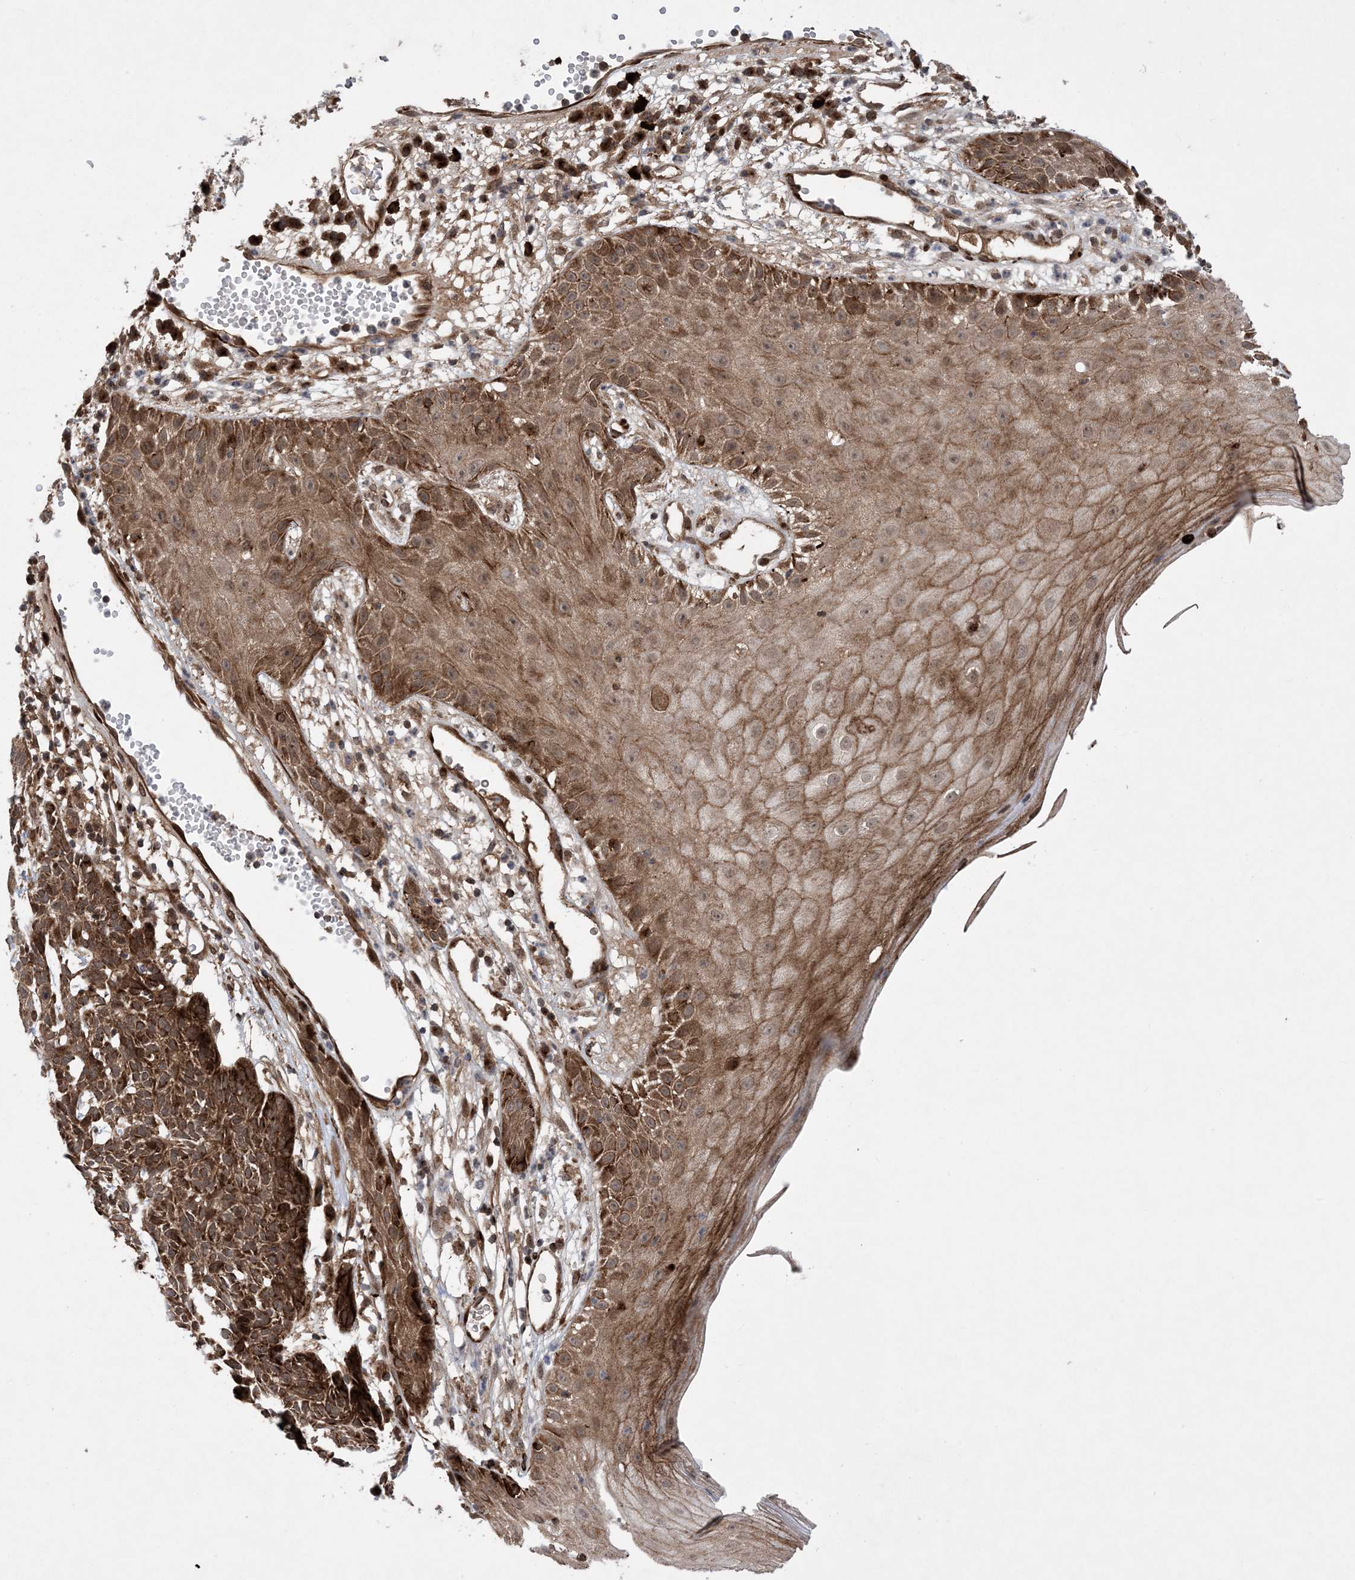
{"staining": {"intensity": "moderate", "quantity": ">75%", "location": "cytoplasmic/membranous,nuclear"}, "tissue": "skin cancer", "cell_type": "Tumor cells", "image_type": "cancer", "snomed": [{"axis": "morphology", "description": "Squamous cell carcinoma, NOS"}, {"axis": "topography", "description": "Skin"}], "caption": "DAB (3,3'-diaminobenzidine) immunohistochemical staining of human skin cancer (squamous cell carcinoma) shows moderate cytoplasmic/membranous and nuclear protein staining in approximately >75% of tumor cells. (DAB IHC, brown staining for protein, blue staining for nuclei).", "gene": "HEMK1", "patient": {"sex": "female", "age": 90}}